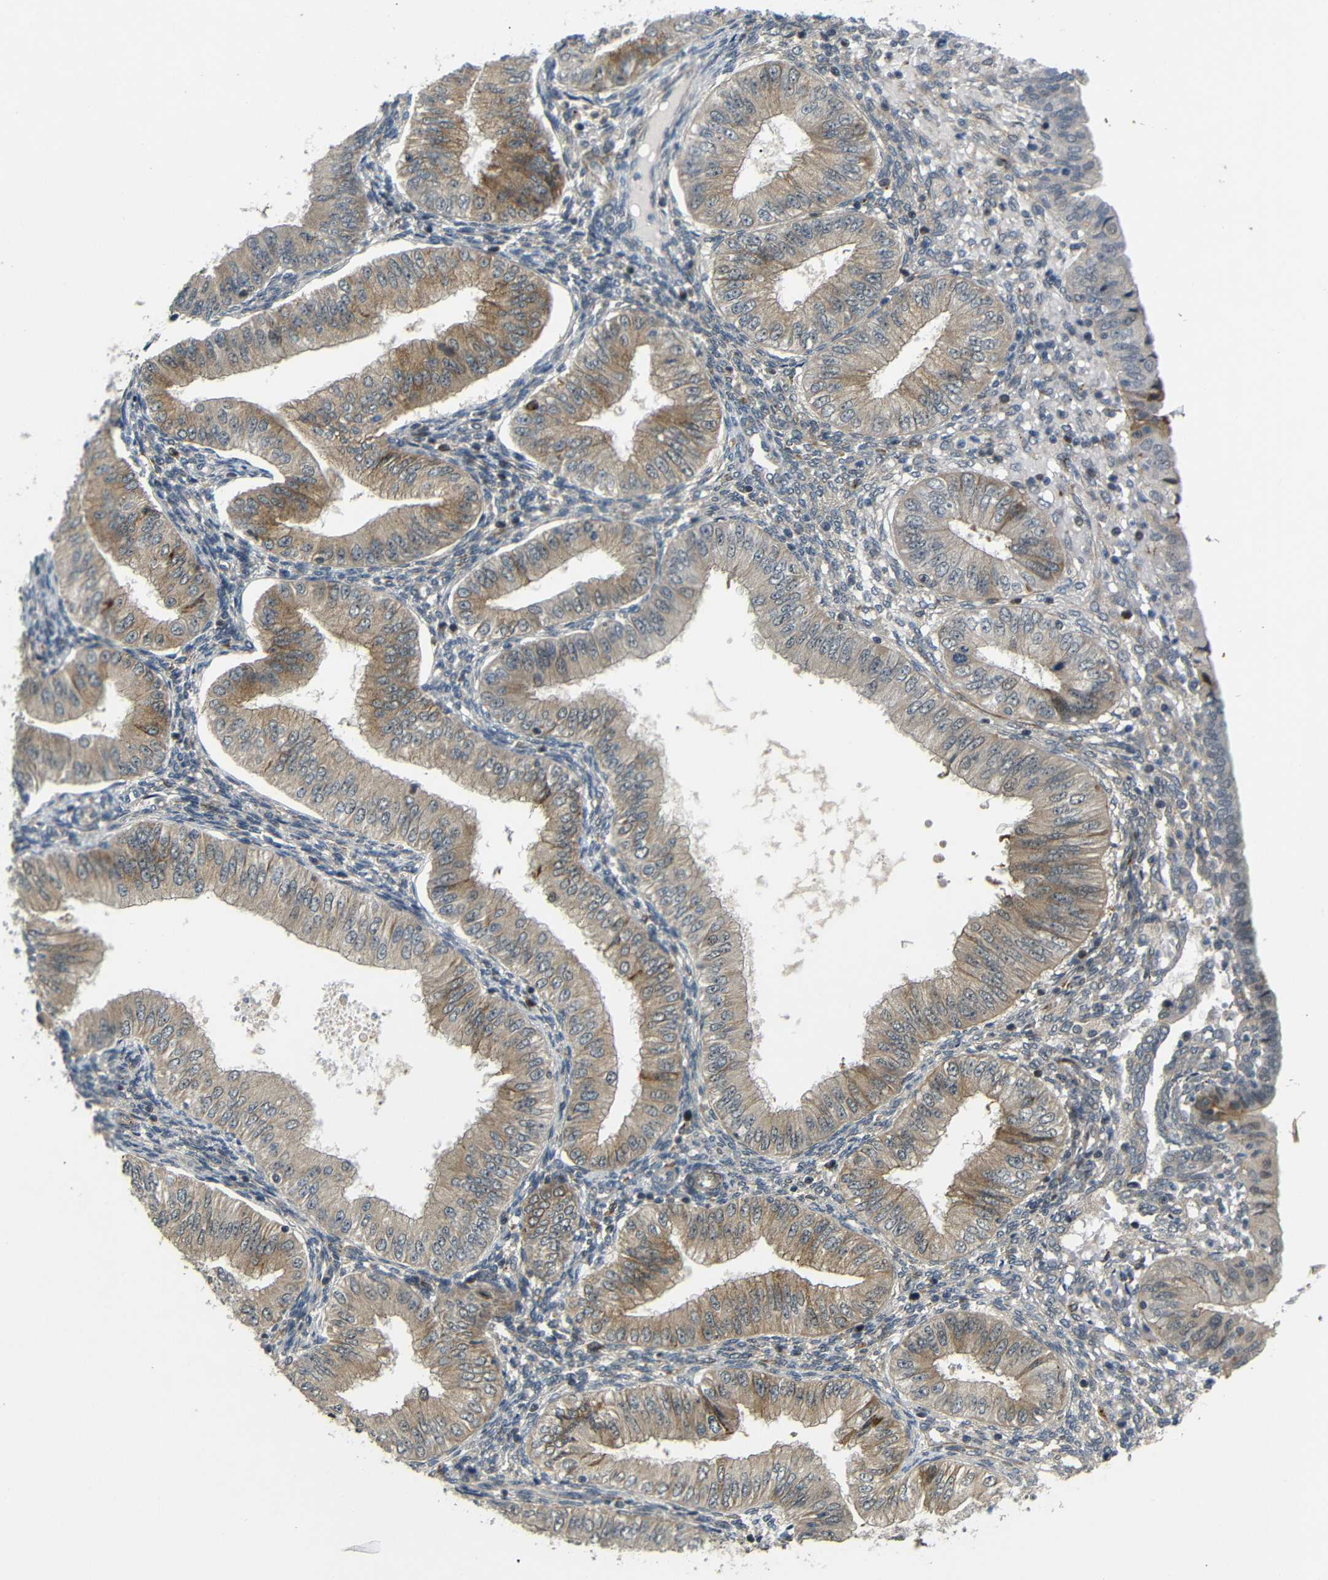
{"staining": {"intensity": "moderate", "quantity": ">75%", "location": "cytoplasmic/membranous"}, "tissue": "endometrial cancer", "cell_type": "Tumor cells", "image_type": "cancer", "snomed": [{"axis": "morphology", "description": "Normal tissue, NOS"}, {"axis": "morphology", "description": "Adenocarcinoma, NOS"}, {"axis": "topography", "description": "Endometrium"}], "caption": "About >75% of tumor cells in endometrial adenocarcinoma show moderate cytoplasmic/membranous protein staining as visualized by brown immunohistochemical staining.", "gene": "SYDE1", "patient": {"sex": "female", "age": 53}}